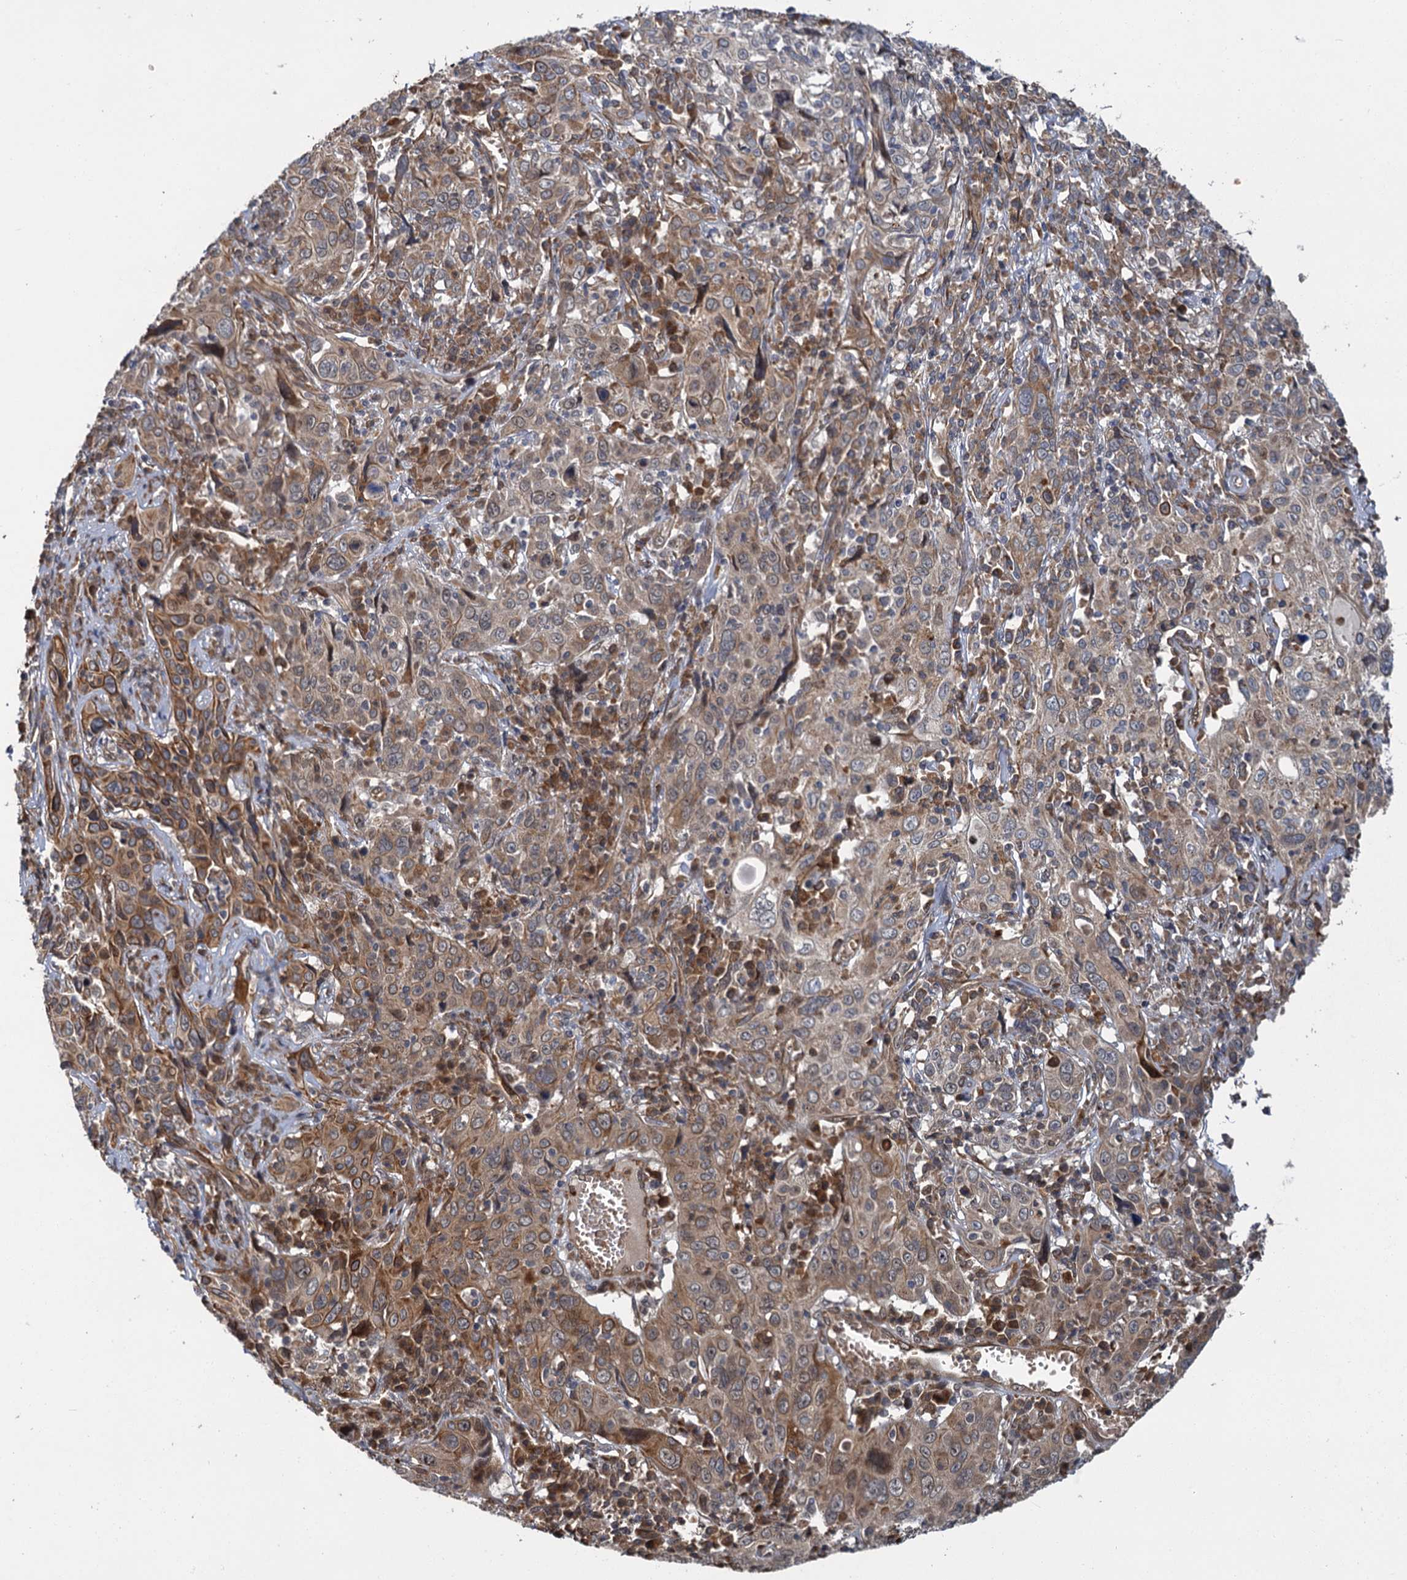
{"staining": {"intensity": "moderate", "quantity": ">75%", "location": "cytoplasmic/membranous"}, "tissue": "cervical cancer", "cell_type": "Tumor cells", "image_type": "cancer", "snomed": [{"axis": "morphology", "description": "Squamous cell carcinoma, NOS"}, {"axis": "topography", "description": "Cervix"}], "caption": "This photomicrograph demonstrates immunohistochemistry (IHC) staining of human squamous cell carcinoma (cervical), with medium moderate cytoplasmic/membranous staining in approximately >75% of tumor cells.", "gene": "APBA2", "patient": {"sex": "female", "age": 46}}